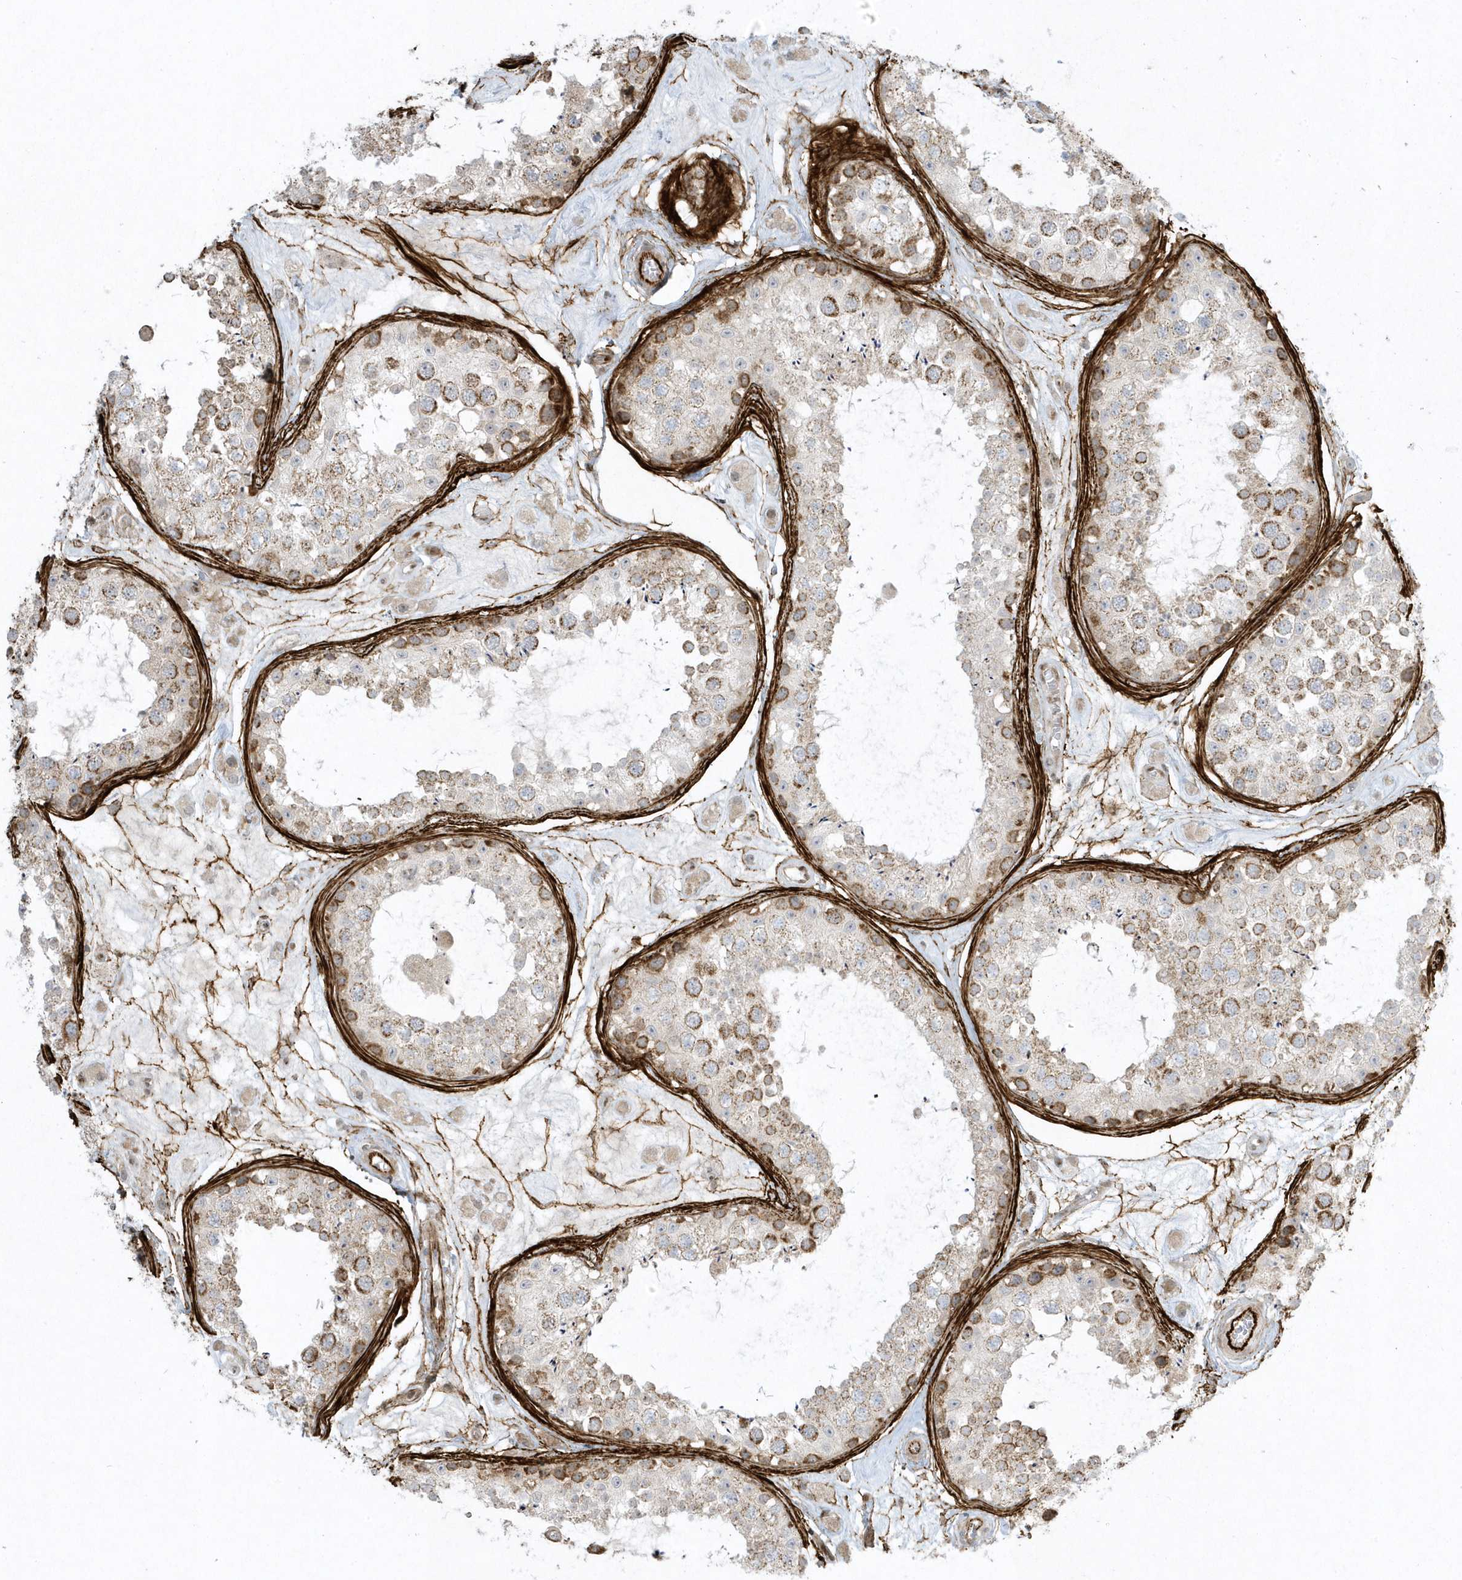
{"staining": {"intensity": "moderate", "quantity": "25%-75%", "location": "cytoplasmic/membranous"}, "tissue": "testis", "cell_type": "Cells in seminiferous ducts", "image_type": "normal", "snomed": [{"axis": "morphology", "description": "Normal tissue, NOS"}, {"axis": "topography", "description": "Testis"}], "caption": "The image demonstrates a brown stain indicating the presence of a protein in the cytoplasmic/membranous of cells in seminiferous ducts in testis. The protein of interest is shown in brown color, while the nuclei are stained blue.", "gene": "MASP2", "patient": {"sex": "male", "age": 25}}